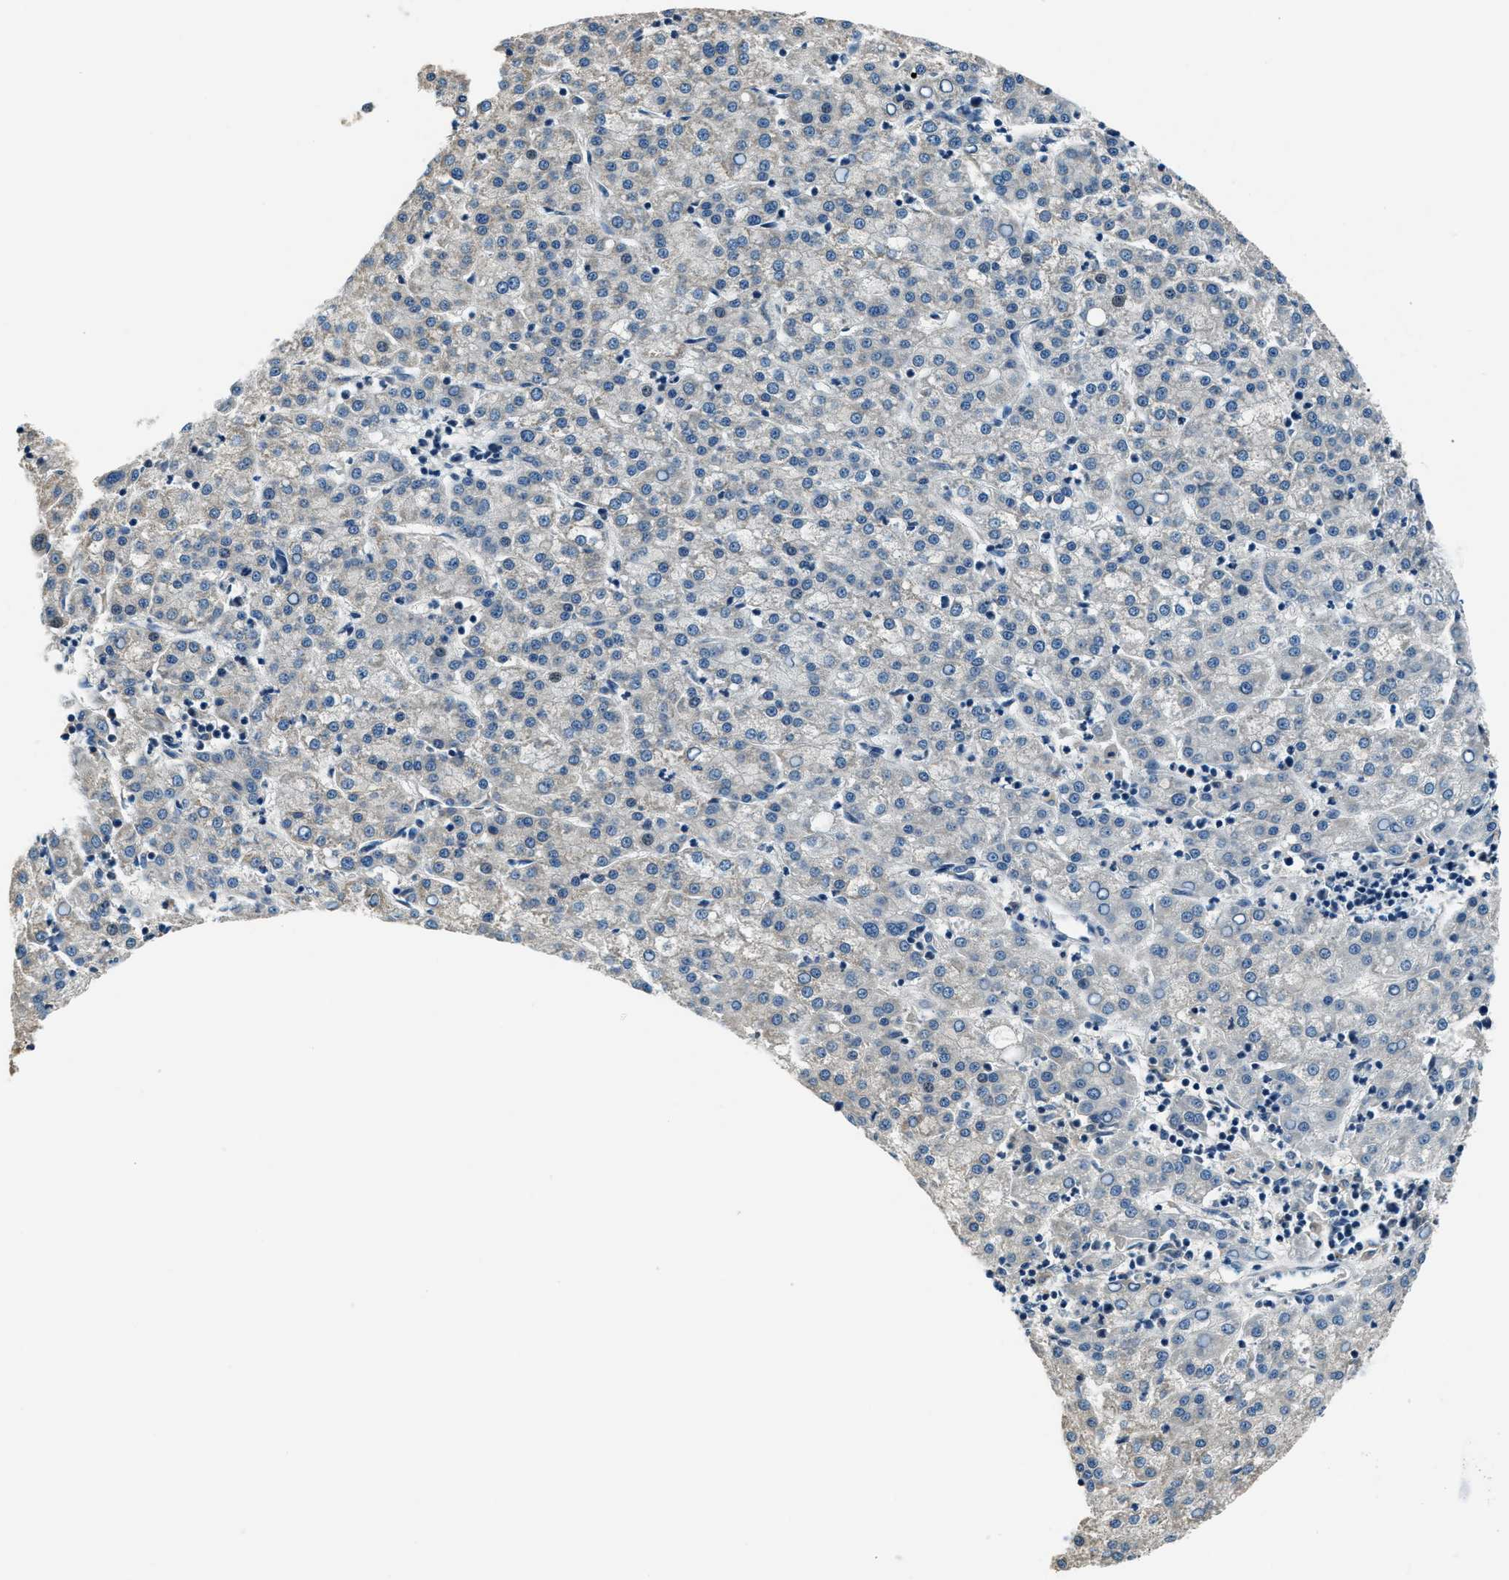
{"staining": {"intensity": "weak", "quantity": "<25%", "location": "cytoplasmic/membranous"}, "tissue": "liver cancer", "cell_type": "Tumor cells", "image_type": "cancer", "snomed": [{"axis": "morphology", "description": "Carcinoma, Hepatocellular, NOS"}, {"axis": "topography", "description": "Liver"}], "caption": "IHC histopathology image of hepatocellular carcinoma (liver) stained for a protein (brown), which reveals no staining in tumor cells.", "gene": "NME8", "patient": {"sex": "female", "age": 58}}